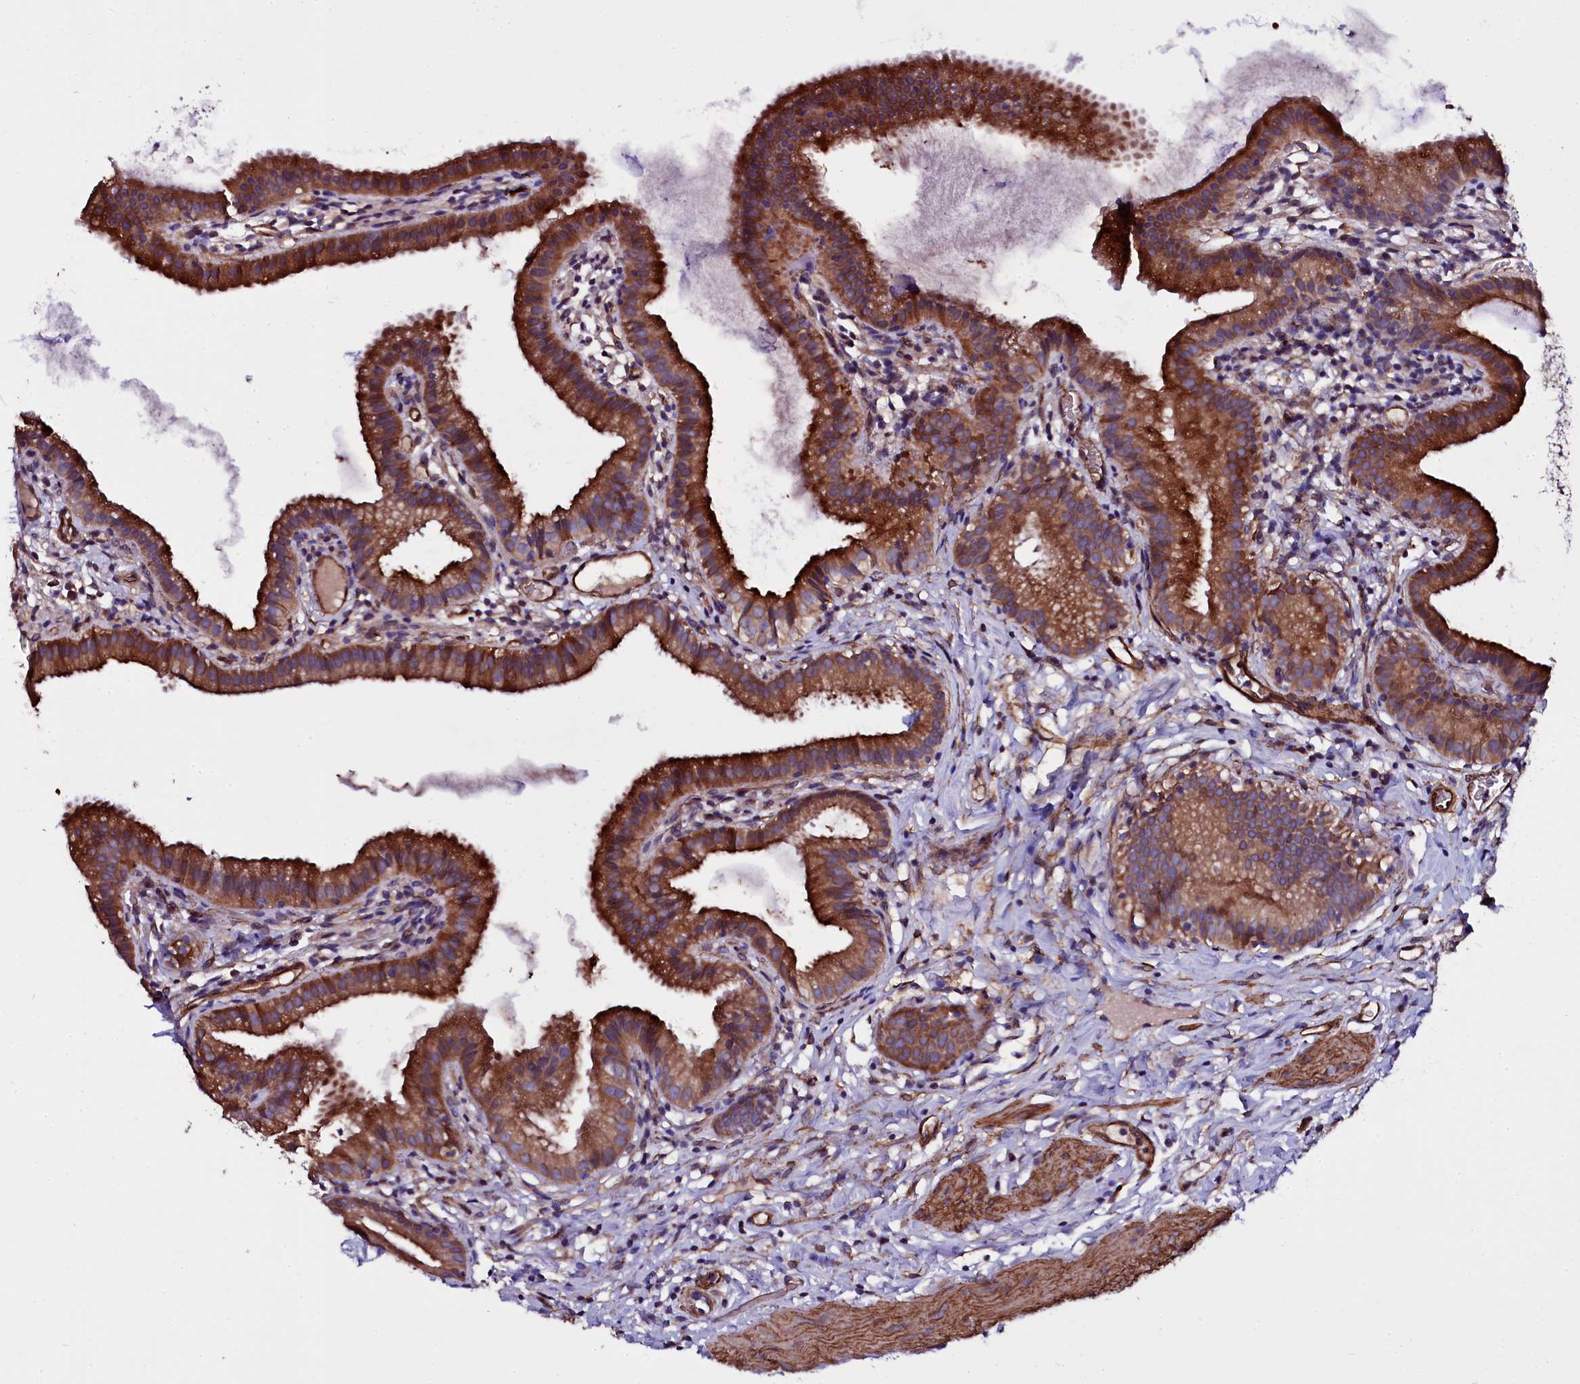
{"staining": {"intensity": "strong", "quantity": ">75%", "location": "cytoplasmic/membranous"}, "tissue": "gallbladder", "cell_type": "Glandular cells", "image_type": "normal", "snomed": [{"axis": "morphology", "description": "Normal tissue, NOS"}, {"axis": "topography", "description": "Gallbladder"}], "caption": "A high amount of strong cytoplasmic/membranous expression is identified in about >75% of glandular cells in benign gallbladder.", "gene": "MEX3C", "patient": {"sex": "female", "age": 46}}